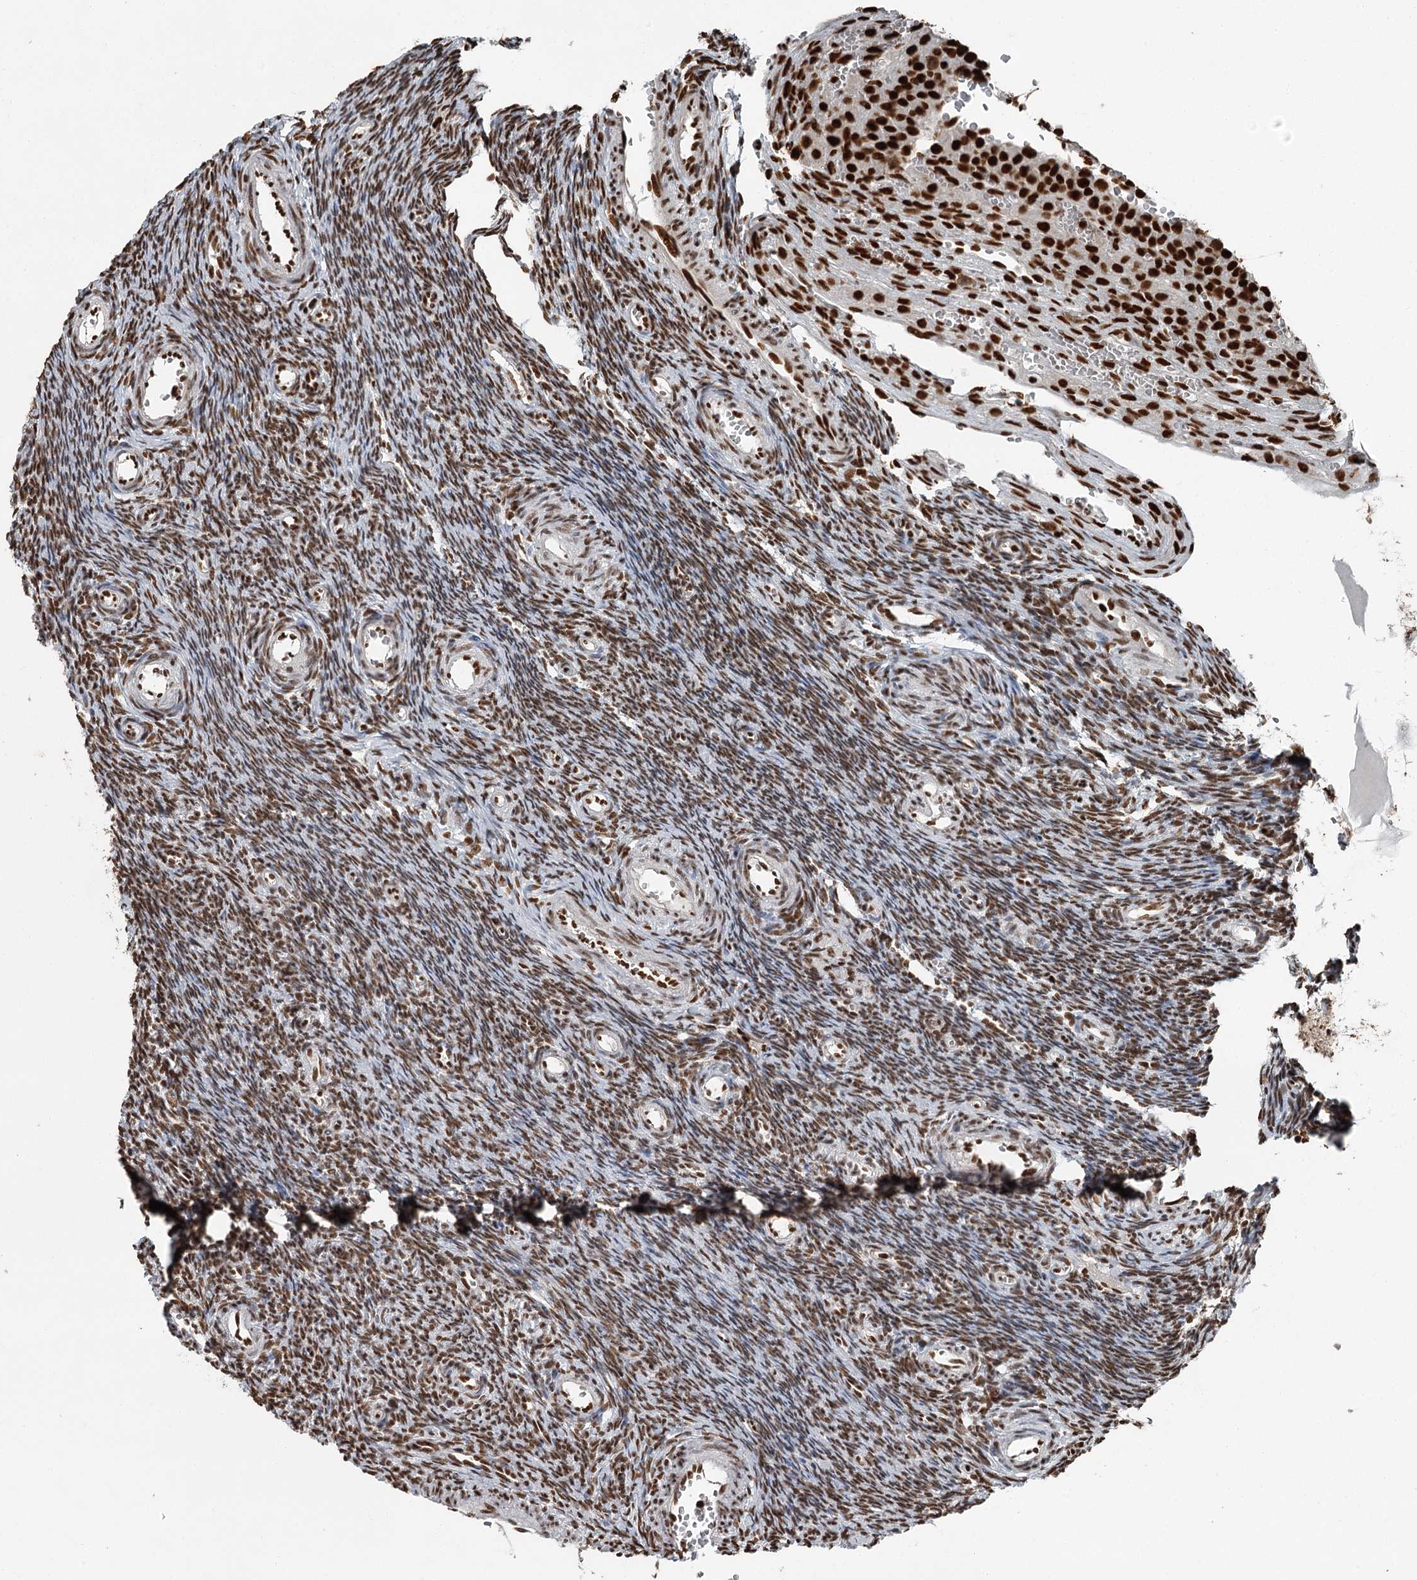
{"staining": {"intensity": "moderate", "quantity": ">75%", "location": "nuclear"}, "tissue": "ovary", "cell_type": "Ovarian stroma cells", "image_type": "normal", "snomed": [{"axis": "morphology", "description": "Normal tissue, NOS"}, {"axis": "topography", "description": "Ovary"}], "caption": "Moderate nuclear protein positivity is appreciated in about >75% of ovarian stroma cells in ovary.", "gene": "RBBP7", "patient": {"sex": "female", "age": 39}}